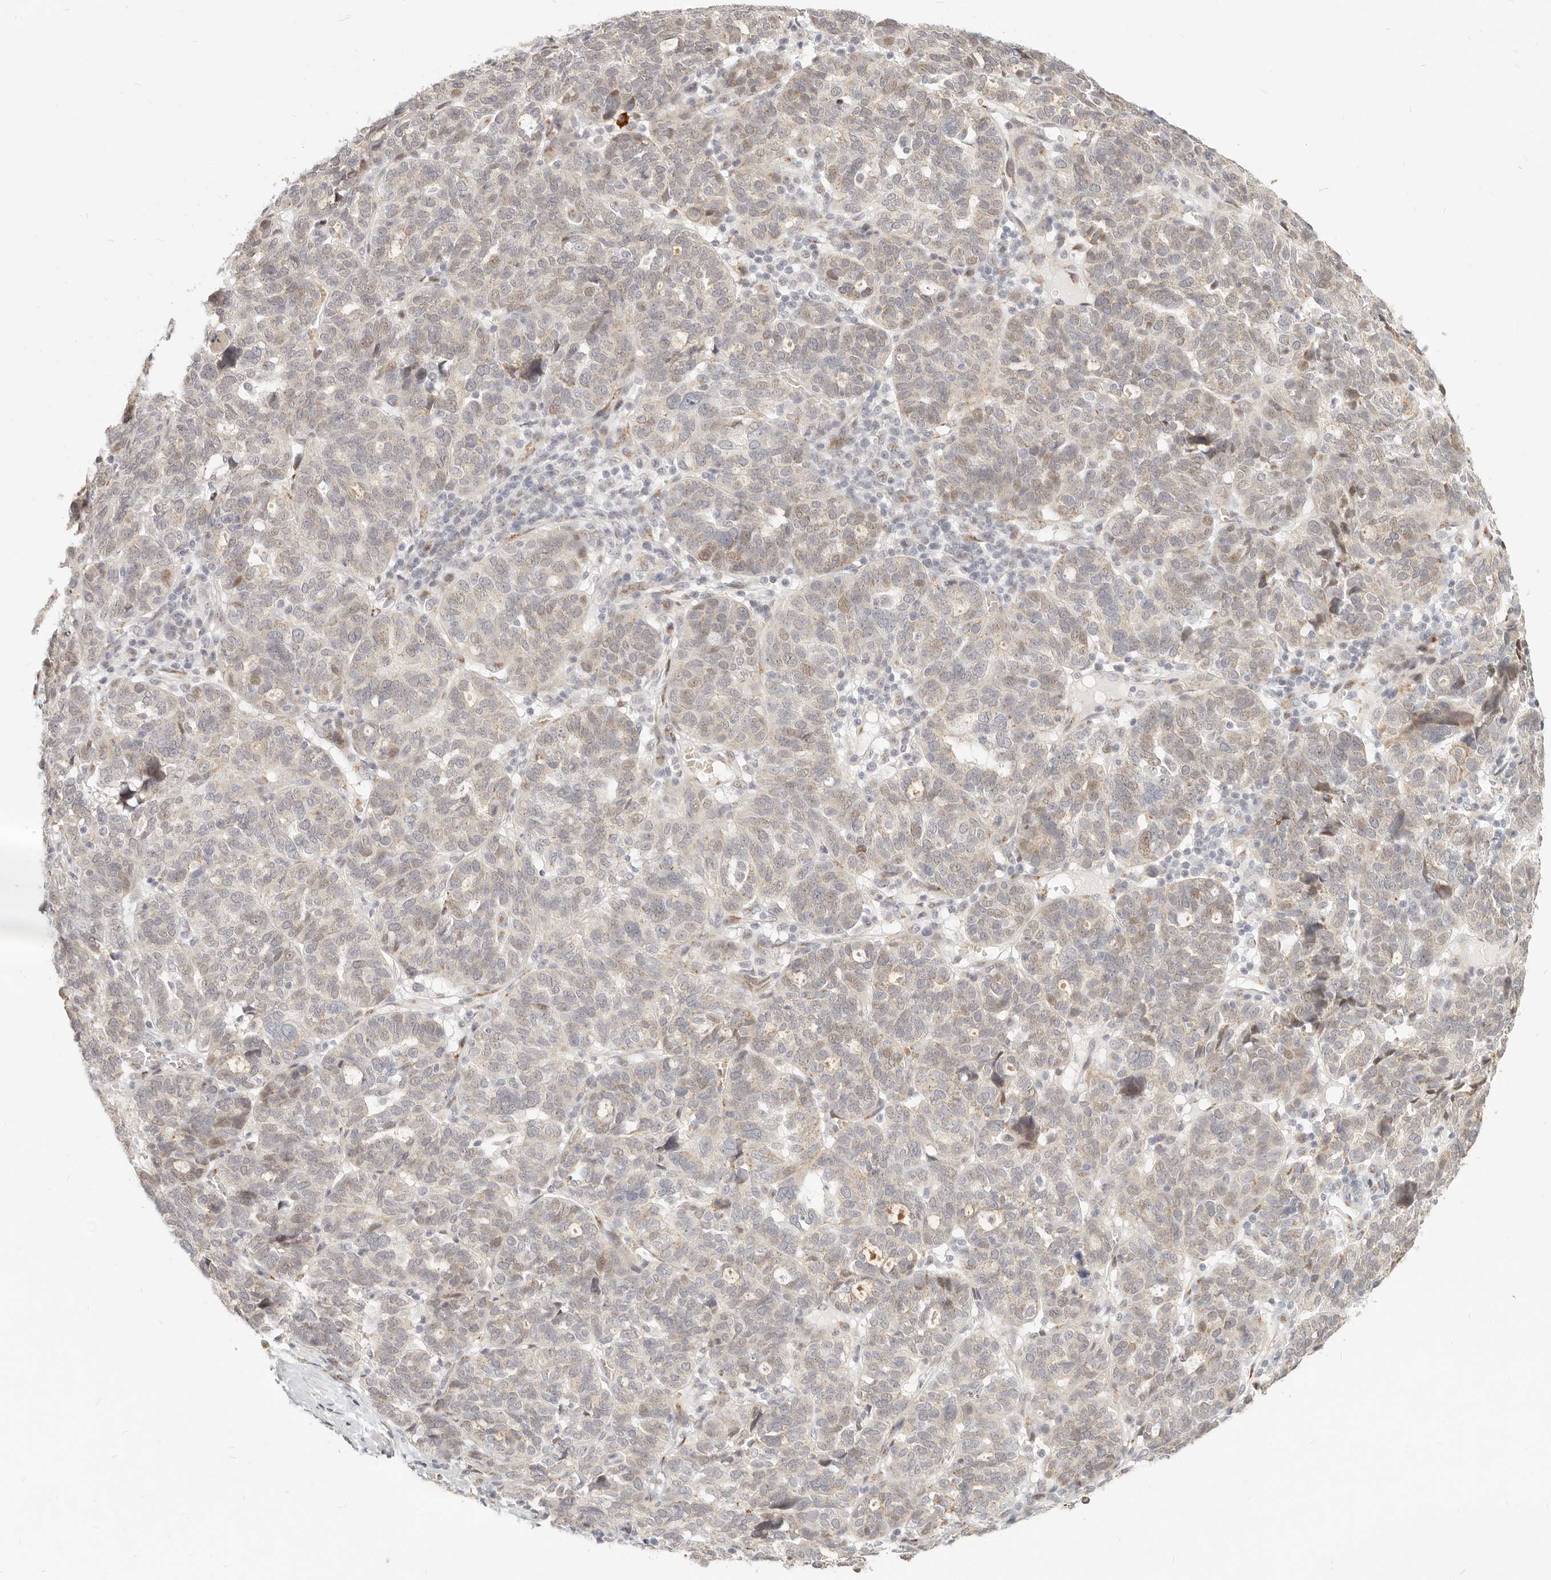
{"staining": {"intensity": "weak", "quantity": "25%-75%", "location": "cytoplasmic/membranous,nuclear"}, "tissue": "ovarian cancer", "cell_type": "Tumor cells", "image_type": "cancer", "snomed": [{"axis": "morphology", "description": "Cystadenocarcinoma, serous, NOS"}, {"axis": "topography", "description": "Ovary"}], "caption": "Ovarian cancer was stained to show a protein in brown. There is low levels of weak cytoplasmic/membranous and nuclear positivity in approximately 25%-75% of tumor cells.", "gene": "FAM20B", "patient": {"sex": "female", "age": 59}}